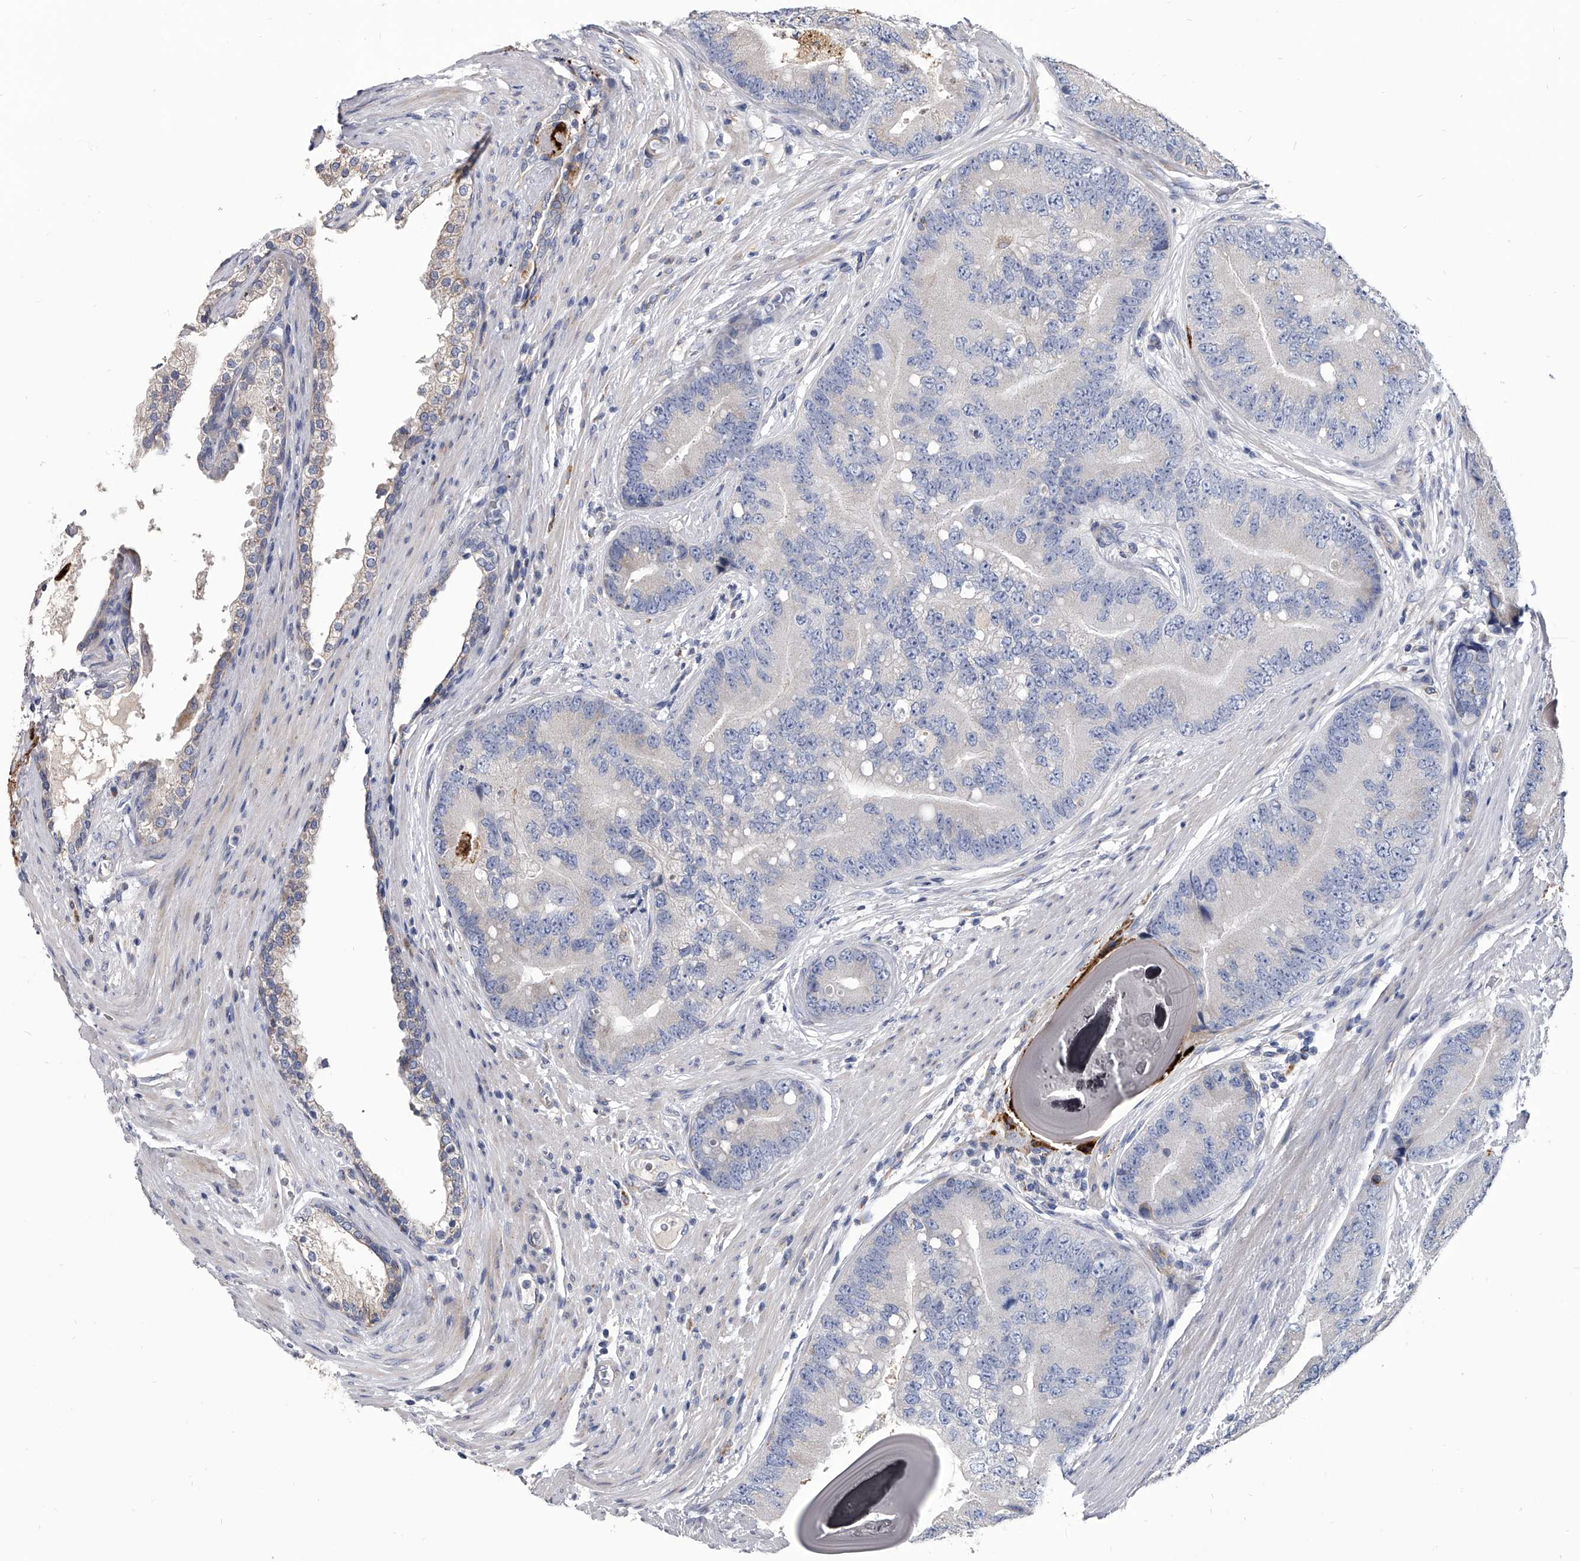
{"staining": {"intensity": "negative", "quantity": "none", "location": "none"}, "tissue": "prostate cancer", "cell_type": "Tumor cells", "image_type": "cancer", "snomed": [{"axis": "morphology", "description": "Adenocarcinoma, High grade"}, {"axis": "topography", "description": "Prostate"}], "caption": "DAB (3,3'-diaminobenzidine) immunohistochemical staining of prostate cancer (adenocarcinoma (high-grade)) exhibits no significant positivity in tumor cells.", "gene": "SPP1", "patient": {"sex": "male", "age": 70}}